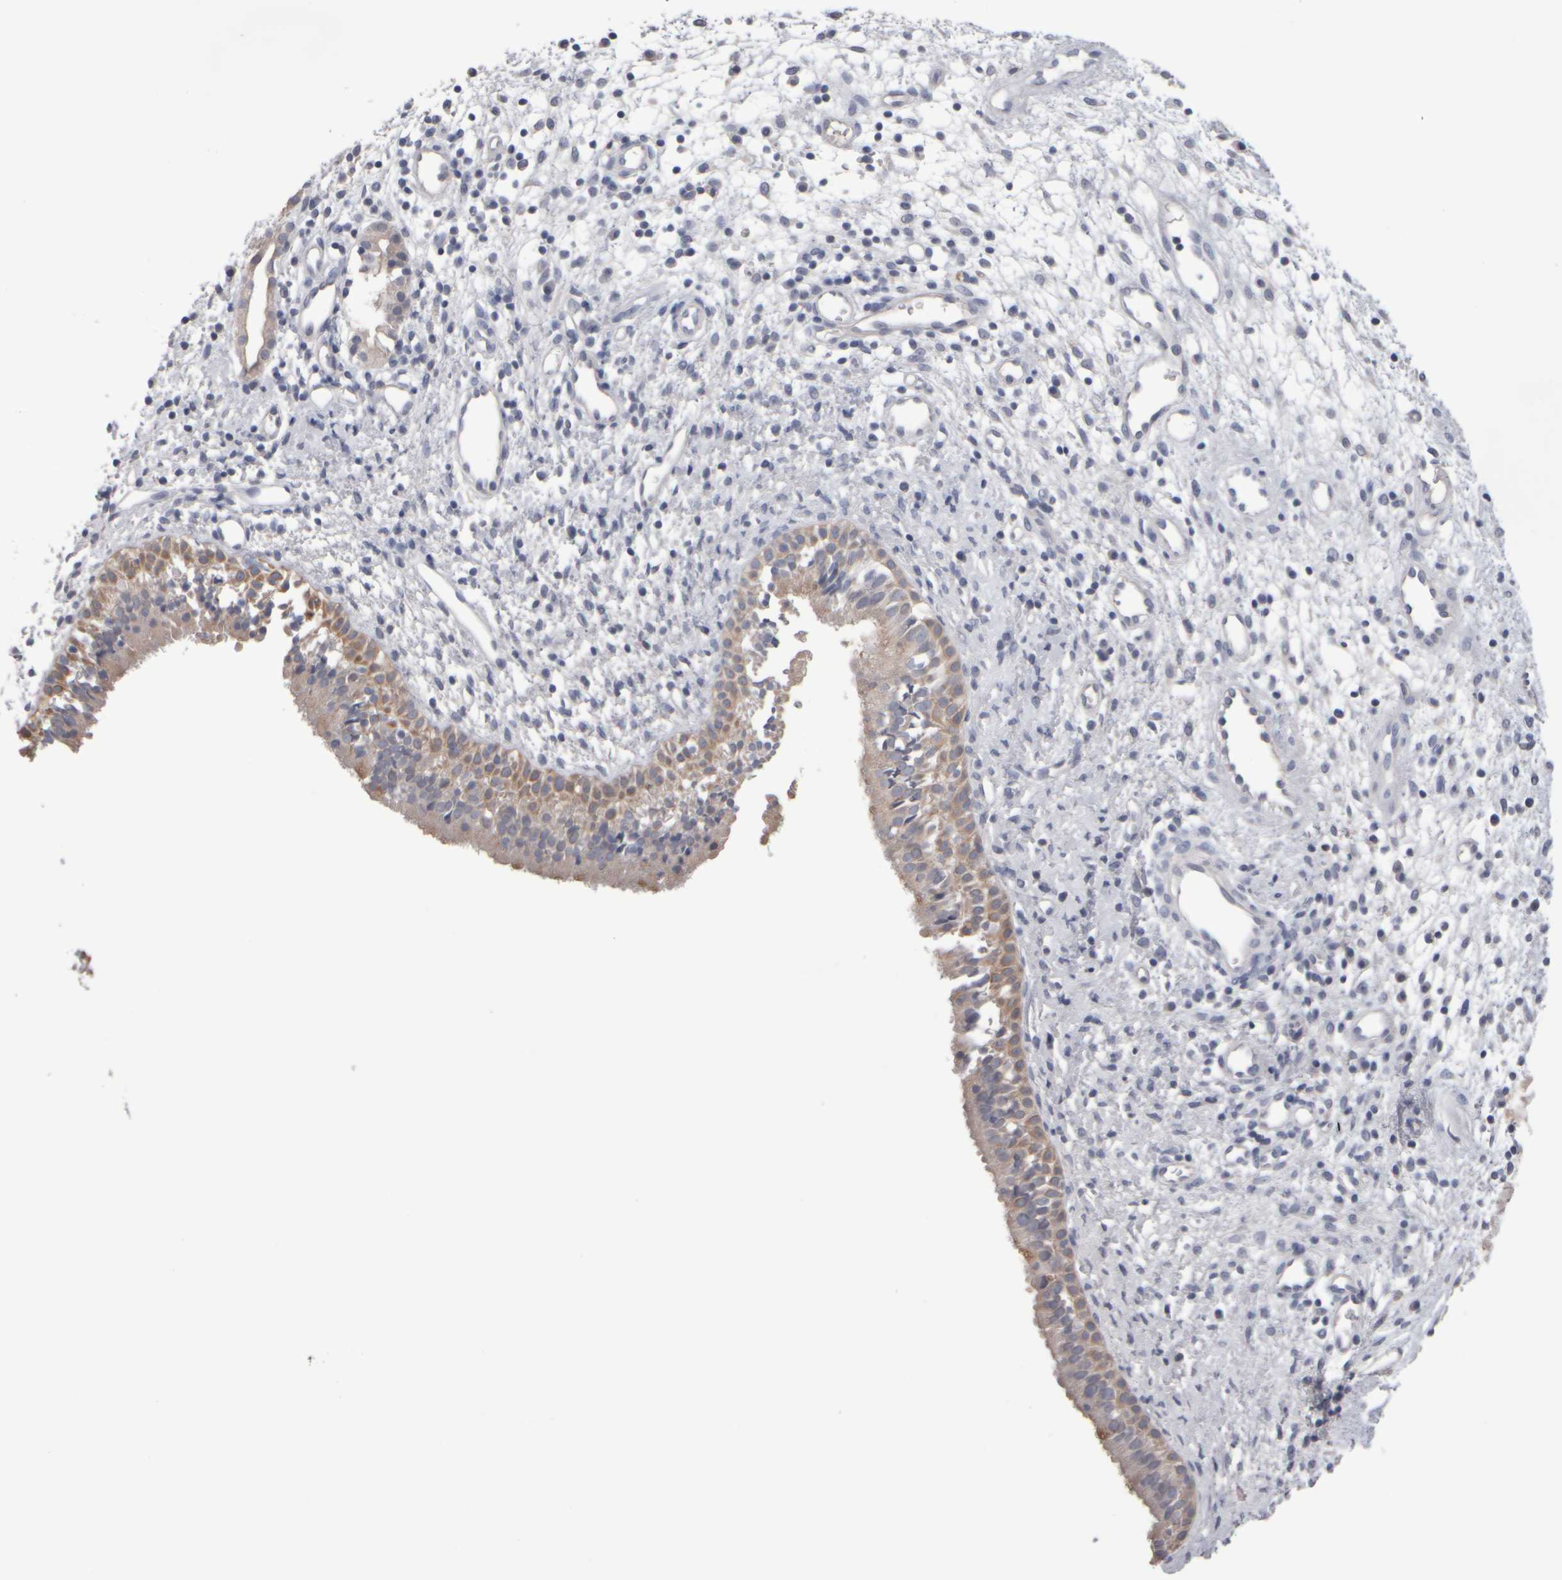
{"staining": {"intensity": "weak", "quantity": ">75%", "location": "cytoplasmic/membranous"}, "tissue": "nasopharynx", "cell_type": "Respiratory epithelial cells", "image_type": "normal", "snomed": [{"axis": "morphology", "description": "Normal tissue, NOS"}, {"axis": "topography", "description": "Nasopharynx"}], "caption": "Protein positivity by immunohistochemistry demonstrates weak cytoplasmic/membranous staining in about >75% of respiratory epithelial cells in unremarkable nasopharynx.", "gene": "EPHX2", "patient": {"sex": "male", "age": 22}}